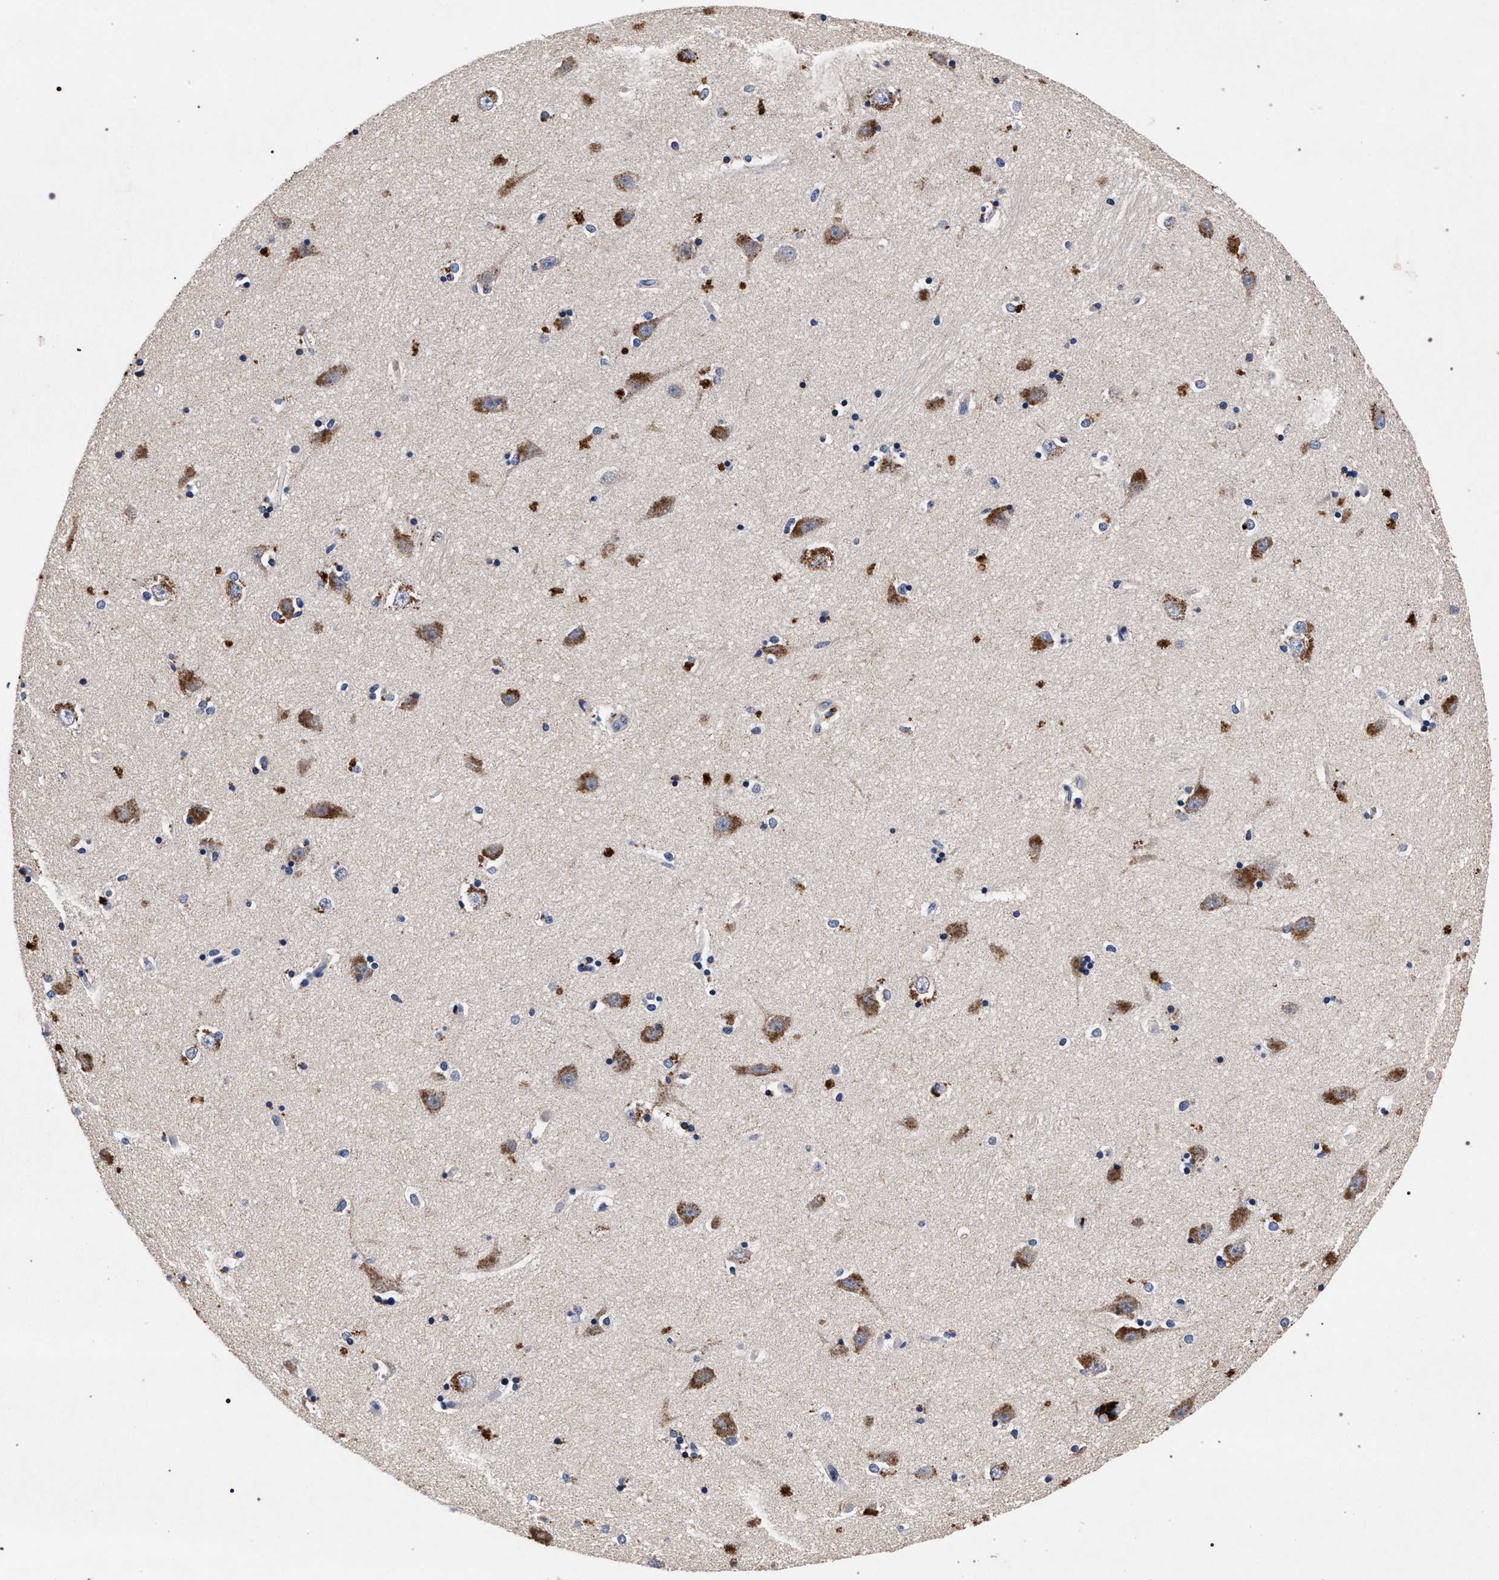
{"staining": {"intensity": "moderate", "quantity": "<25%", "location": "cytoplasmic/membranous"}, "tissue": "hippocampus", "cell_type": "Glial cells", "image_type": "normal", "snomed": [{"axis": "morphology", "description": "Normal tissue, NOS"}, {"axis": "topography", "description": "Hippocampus"}], "caption": "Glial cells display low levels of moderate cytoplasmic/membranous staining in about <25% of cells in normal hippocampus. Nuclei are stained in blue.", "gene": "NEK7", "patient": {"sex": "male", "age": 45}}